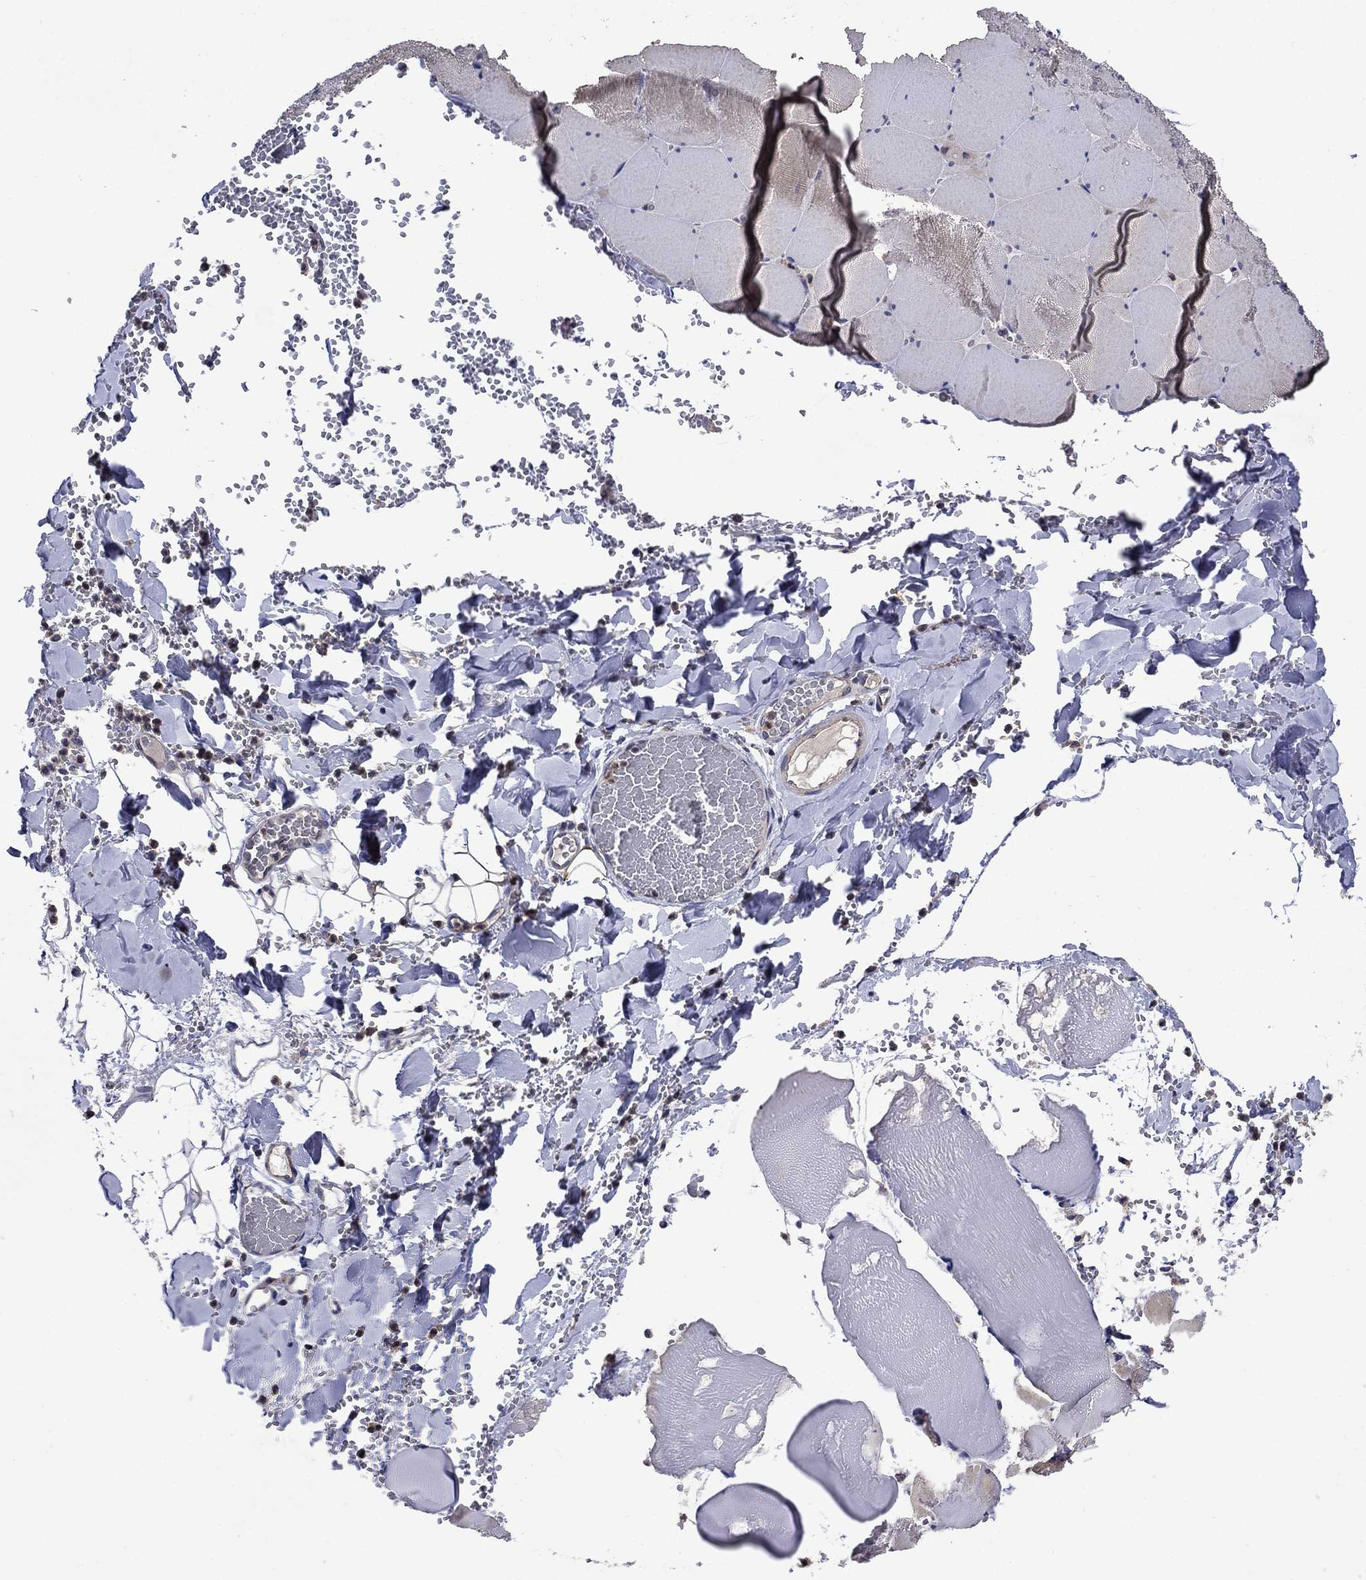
{"staining": {"intensity": "negative", "quantity": "none", "location": "none"}, "tissue": "skeletal muscle", "cell_type": "Myocytes", "image_type": "normal", "snomed": [{"axis": "morphology", "description": "Normal tissue, NOS"}, {"axis": "morphology", "description": "Malignant melanoma, Metastatic site"}, {"axis": "topography", "description": "Skeletal muscle"}], "caption": "Myocytes are negative for protein expression in benign human skeletal muscle. (DAB immunohistochemistry with hematoxylin counter stain).", "gene": "KIF22", "patient": {"sex": "male", "age": 50}}